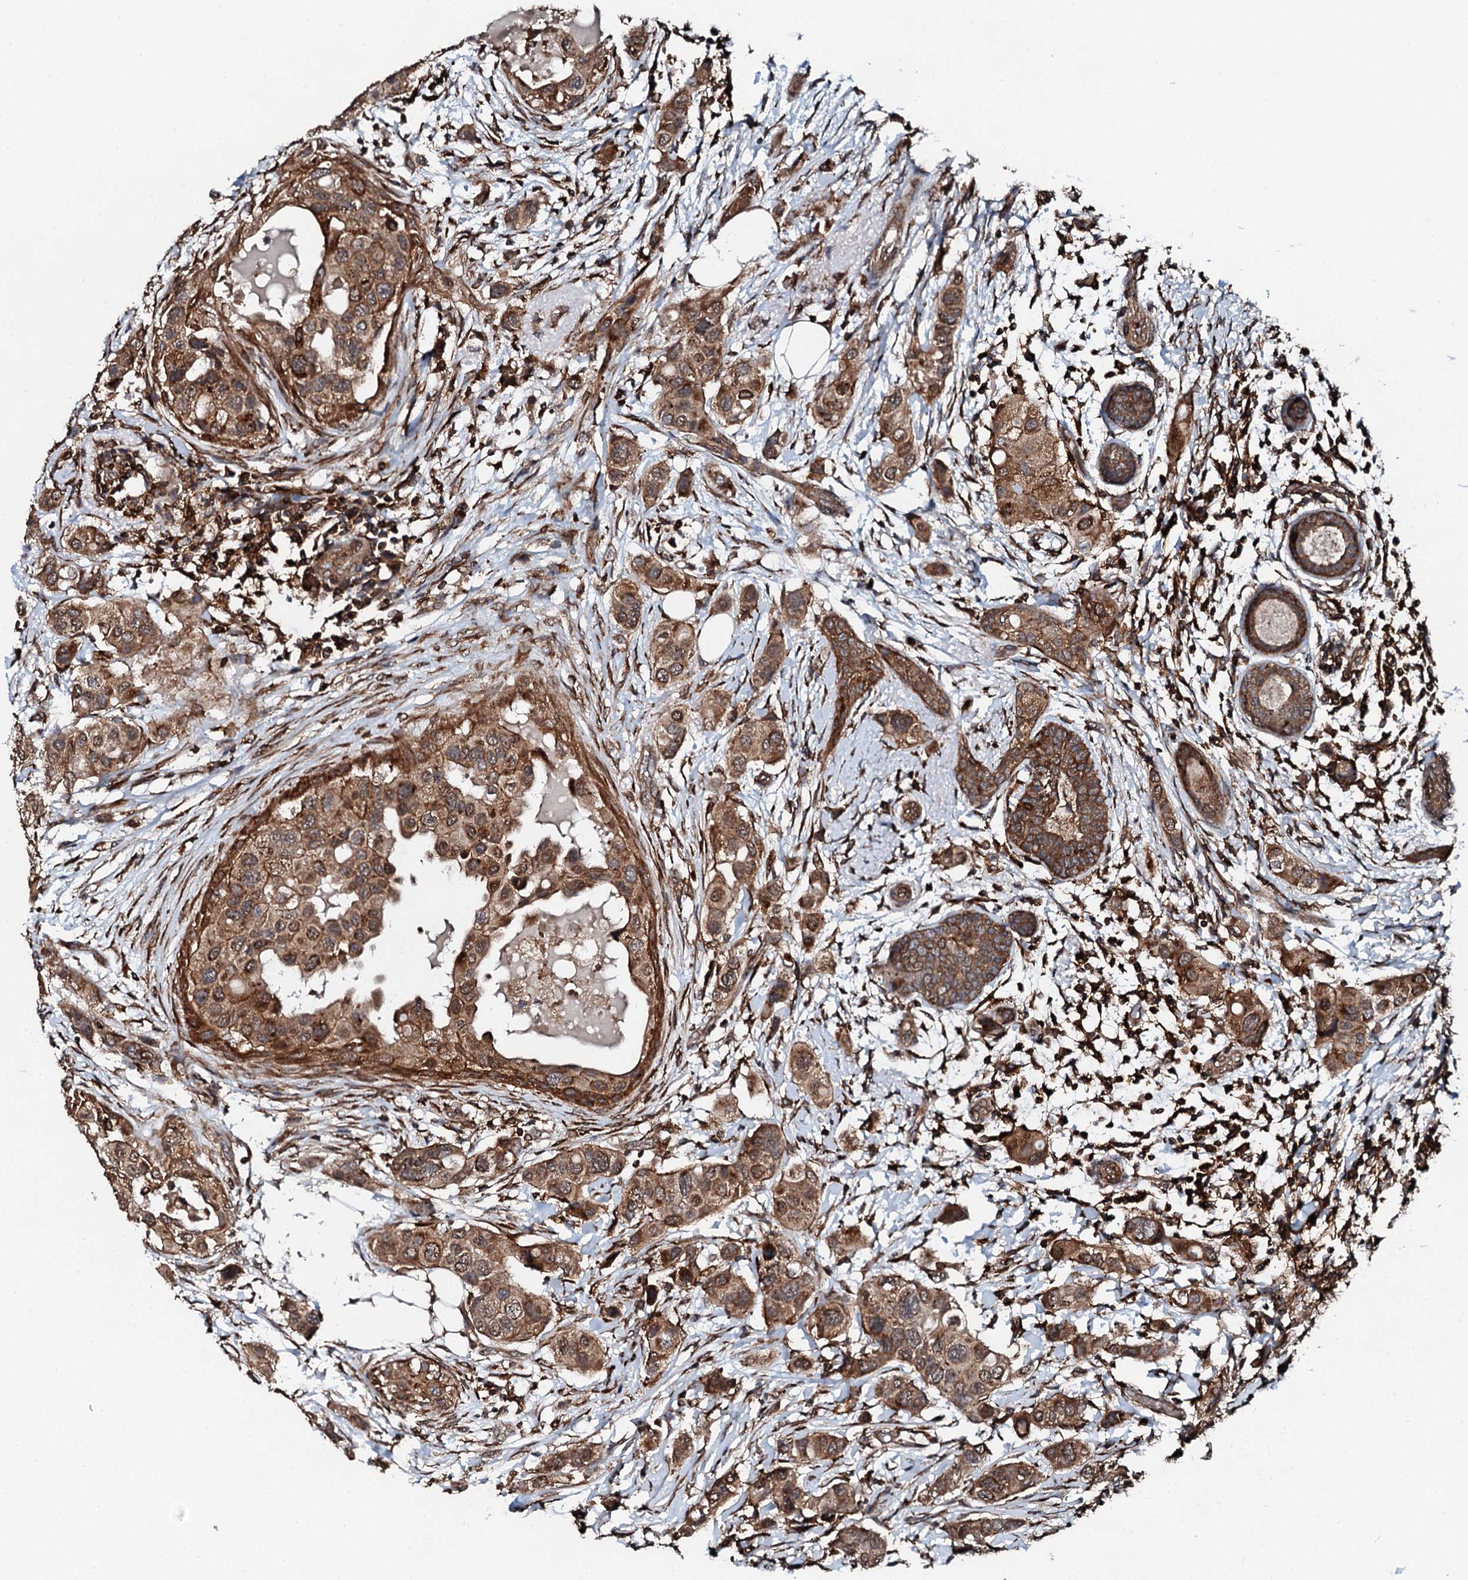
{"staining": {"intensity": "moderate", "quantity": ">75%", "location": "cytoplasmic/membranous"}, "tissue": "breast cancer", "cell_type": "Tumor cells", "image_type": "cancer", "snomed": [{"axis": "morphology", "description": "Lobular carcinoma"}, {"axis": "topography", "description": "Breast"}], "caption": "DAB immunohistochemical staining of breast cancer shows moderate cytoplasmic/membranous protein expression in approximately >75% of tumor cells. (Stains: DAB (3,3'-diaminobenzidine) in brown, nuclei in blue, Microscopy: brightfield microscopy at high magnification).", "gene": "EDC4", "patient": {"sex": "female", "age": 51}}